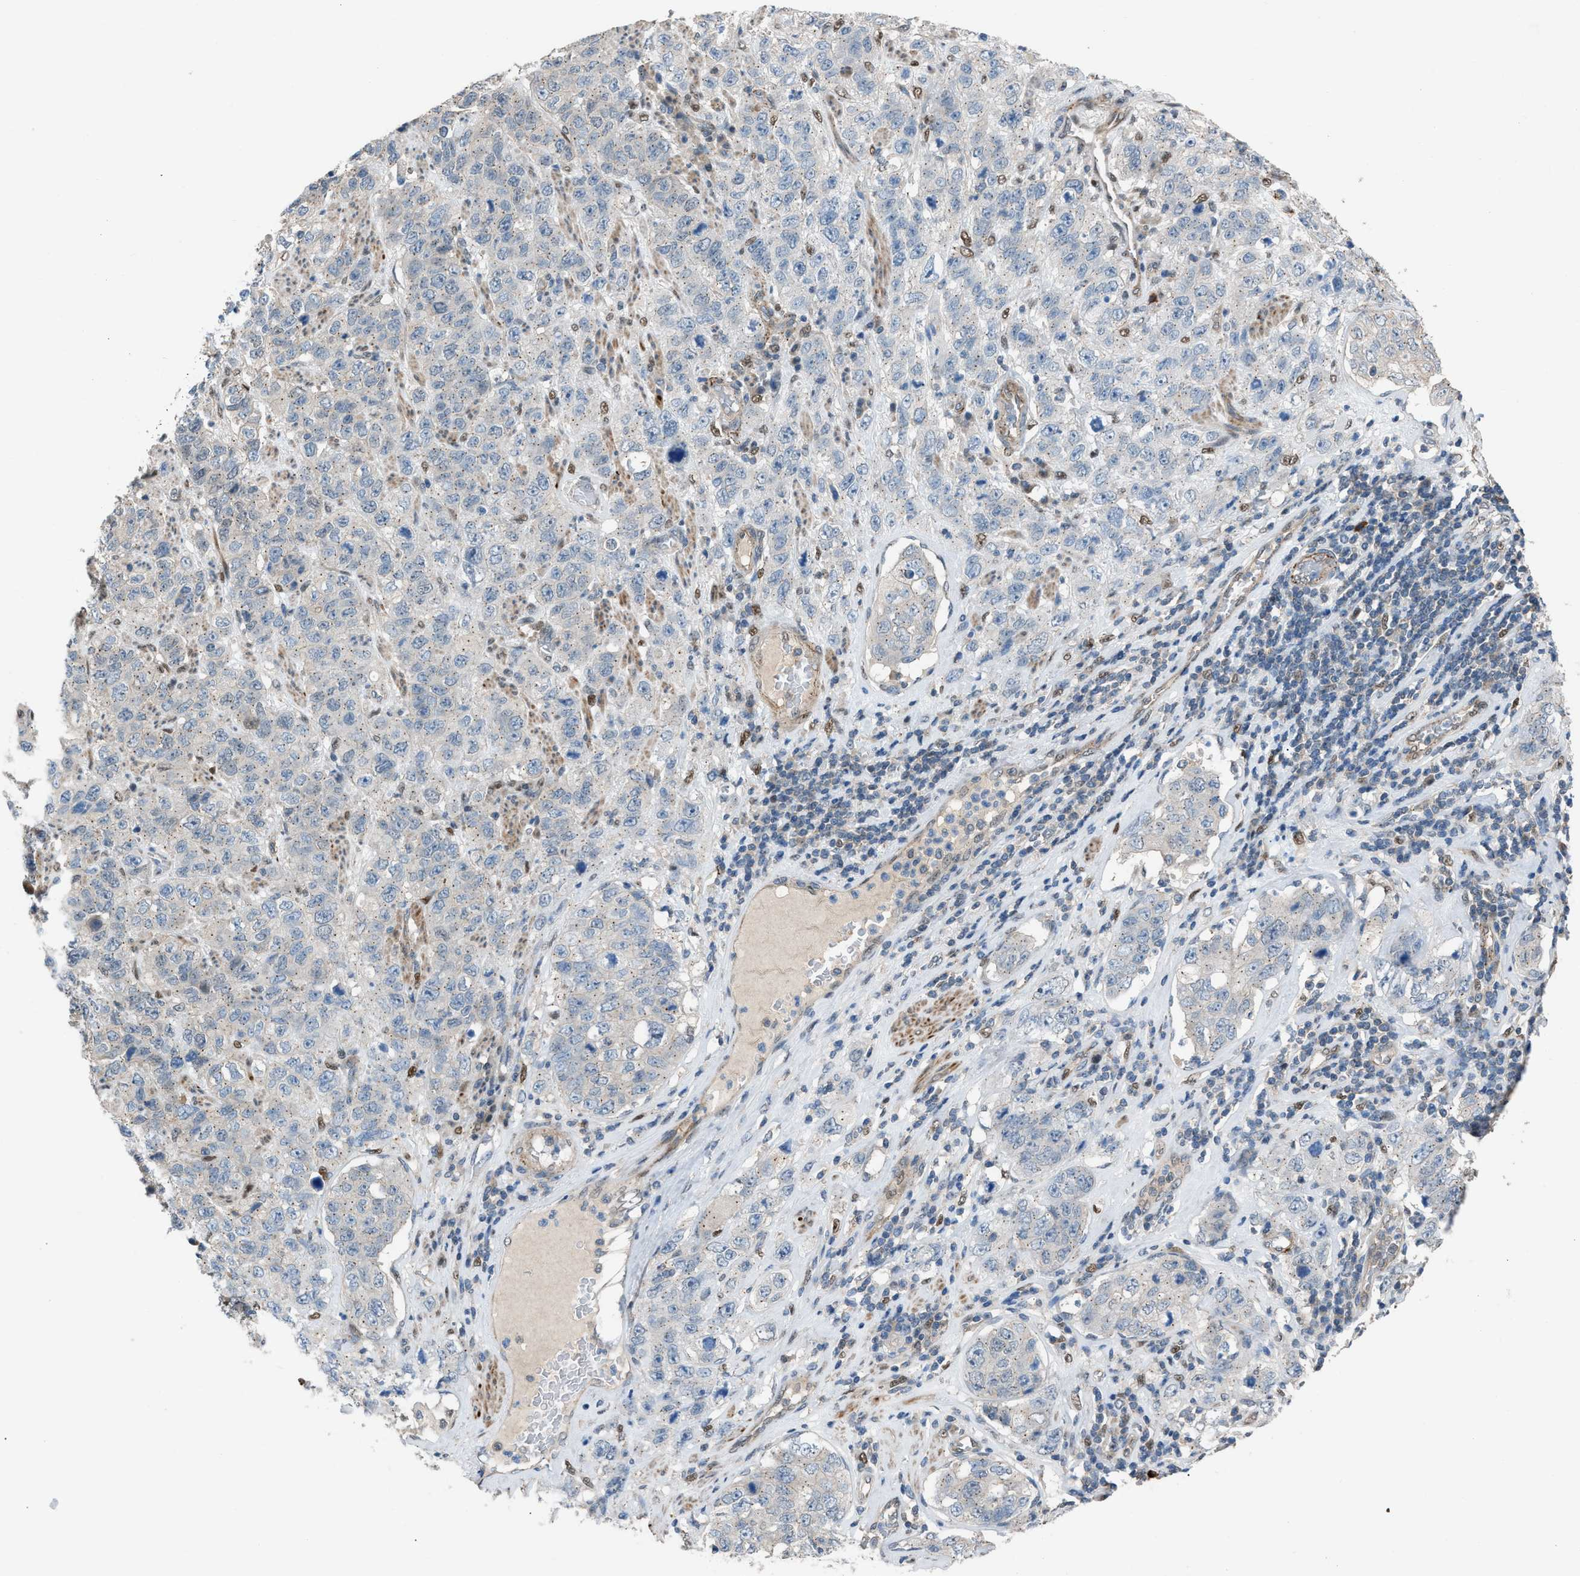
{"staining": {"intensity": "weak", "quantity": "25%-75%", "location": "cytoplasmic/membranous"}, "tissue": "stomach cancer", "cell_type": "Tumor cells", "image_type": "cancer", "snomed": [{"axis": "morphology", "description": "Adenocarcinoma, NOS"}, {"axis": "topography", "description": "Stomach"}], "caption": "About 25%-75% of tumor cells in stomach adenocarcinoma exhibit weak cytoplasmic/membranous protein staining as visualized by brown immunohistochemical staining.", "gene": "CRTC1", "patient": {"sex": "male", "age": 48}}